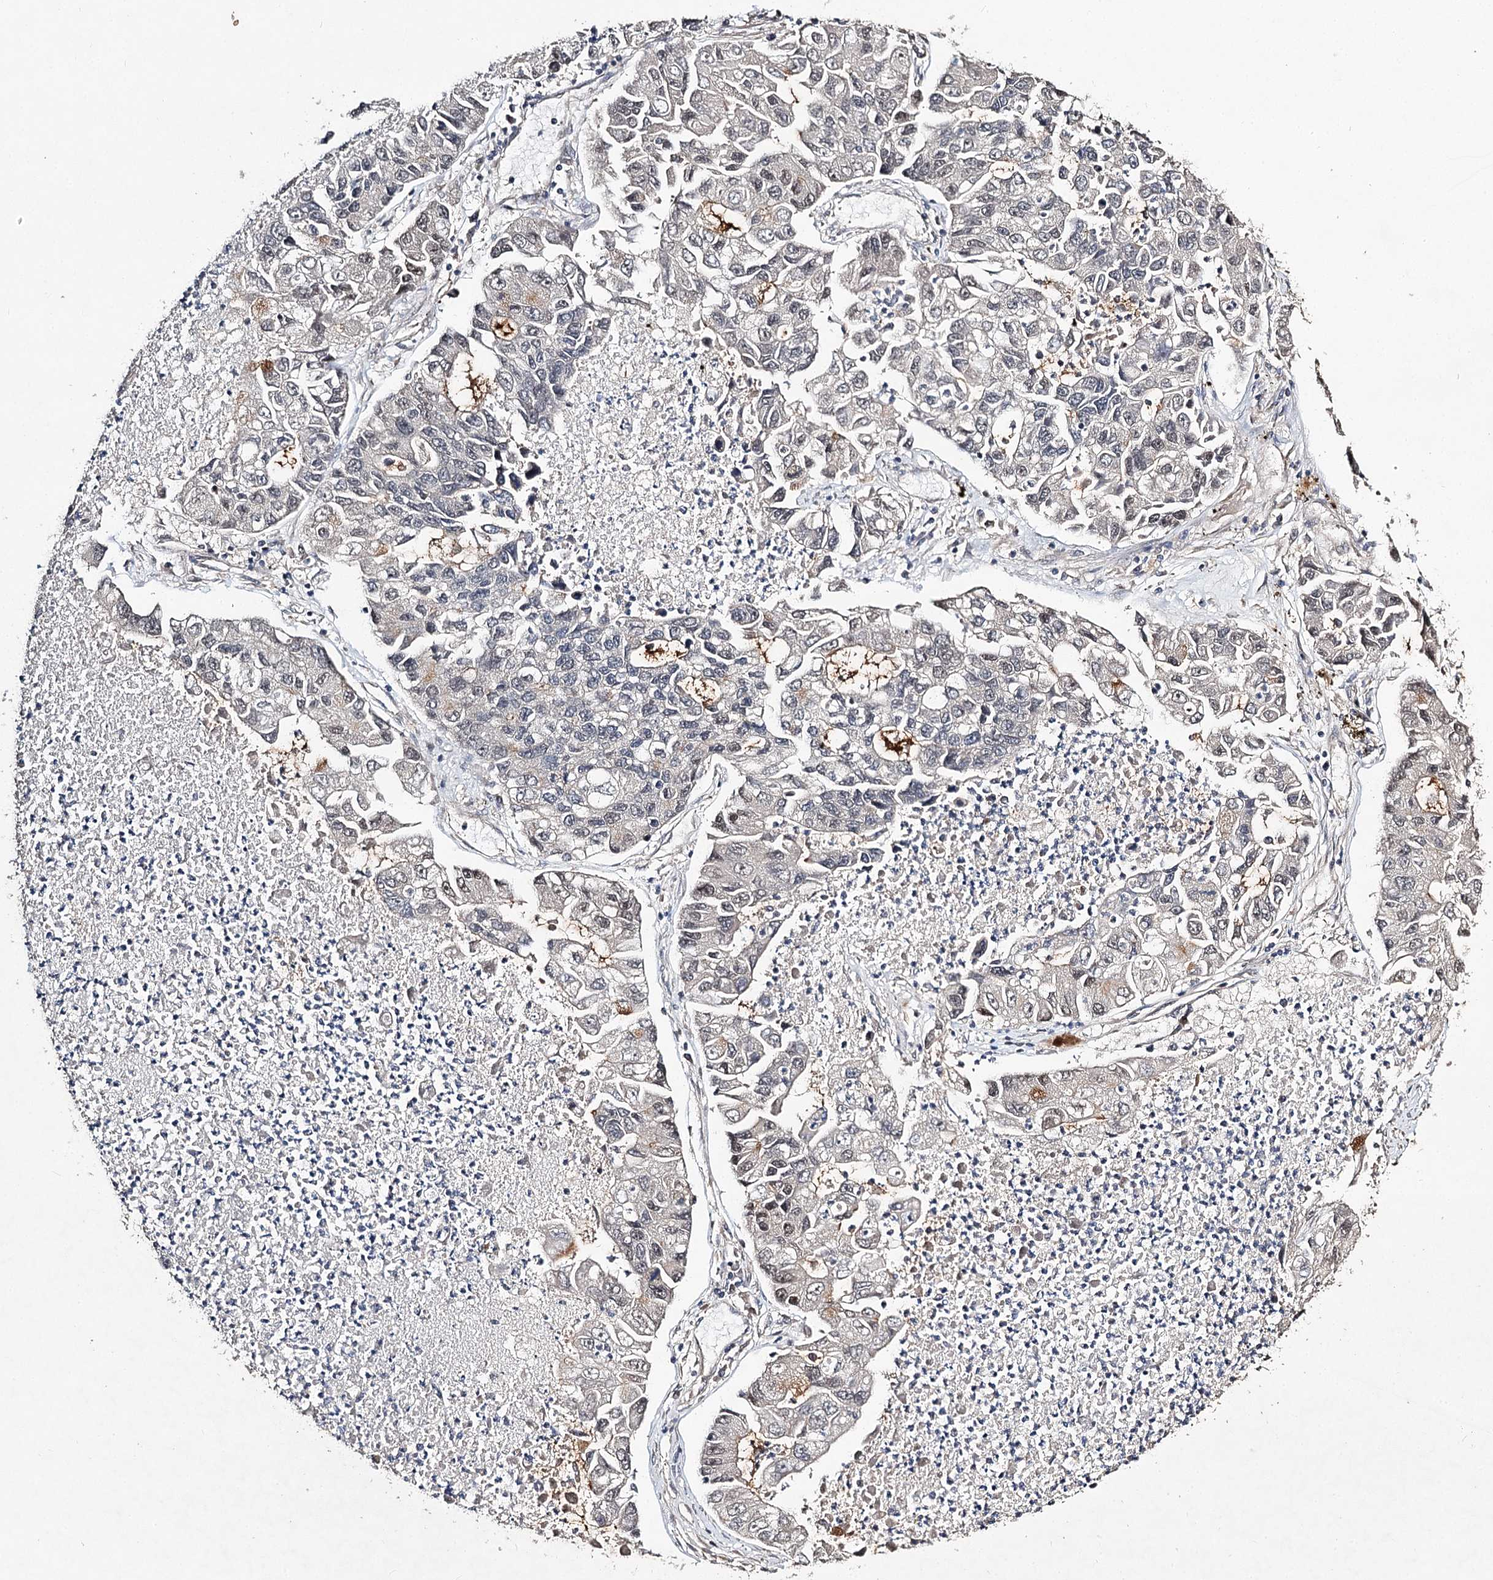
{"staining": {"intensity": "negative", "quantity": "none", "location": "none"}, "tissue": "lung cancer", "cell_type": "Tumor cells", "image_type": "cancer", "snomed": [{"axis": "morphology", "description": "Adenocarcinoma, NOS"}, {"axis": "topography", "description": "Lung"}], "caption": "Immunohistochemistry (IHC) of lung cancer (adenocarcinoma) reveals no staining in tumor cells. (DAB (3,3'-diaminobenzidine) immunohistochemistry (IHC), high magnification).", "gene": "NOPCHAP1", "patient": {"sex": "female", "age": 51}}